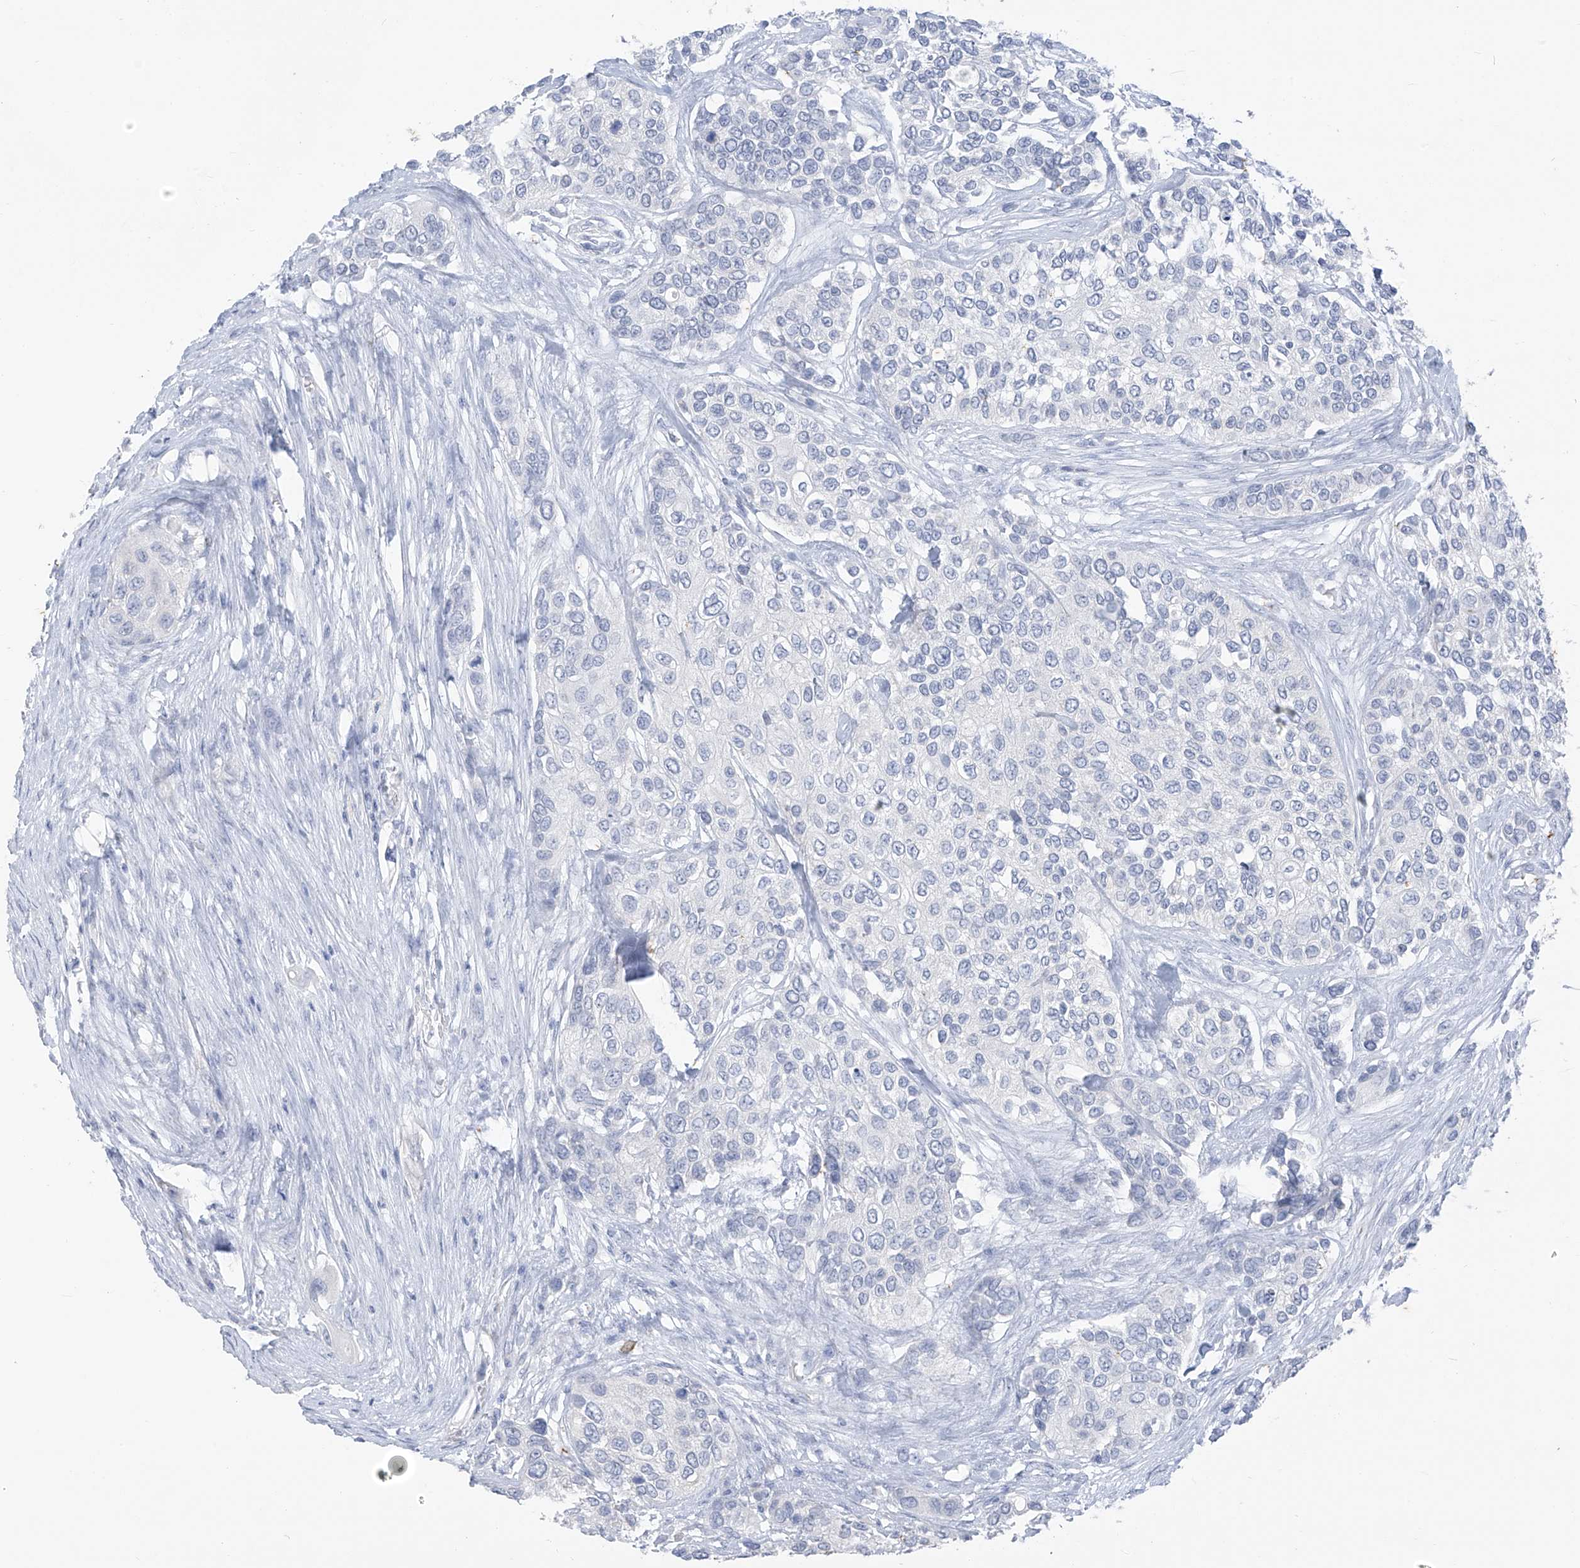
{"staining": {"intensity": "negative", "quantity": "none", "location": "none"}, "tissue": "urothelial cancer", "cell_type": "Tumor cells", "image_type": "cancer", "snomed": [{"axis": "morphology", "description": "Urothelial carcinoma, High grade"}, {"axis": "topography", "description": "Urinary bladder"}], "caption": "Tumor cells are negative for protein expression in human urothelial cancer.", "gene": "CX3CR1", "patient": {"sex": "female", "age": 56}}